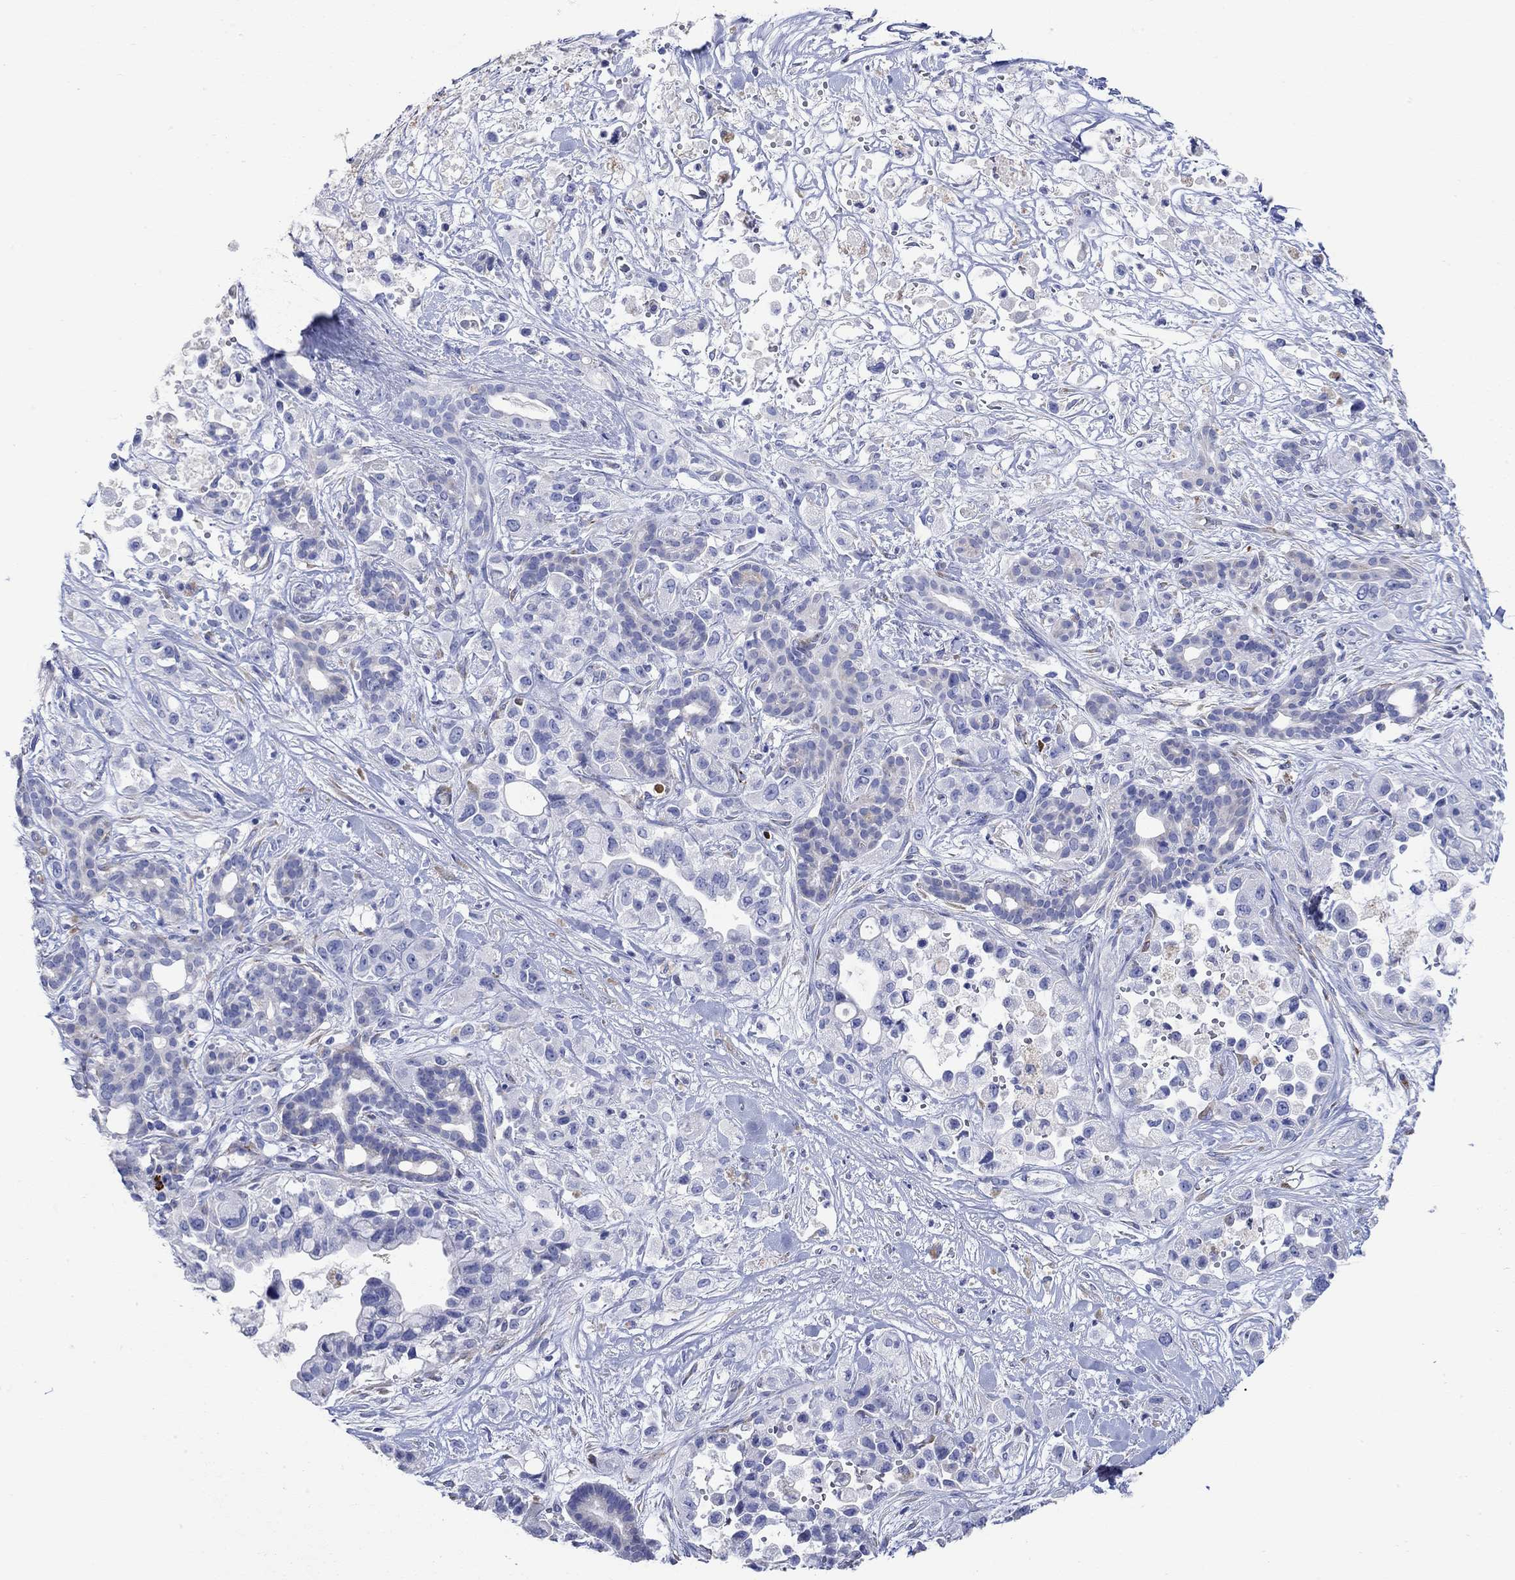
{"staining": {"intensity": "negative", "quantity": "none", "location": "none"}, "tissue": "pancreatic cancer", "cell_type": "Tumor cells", "image_type": "cancer", "snomed": [{"axis": "morphology", "description": "Adenocarcinoma, NOS"}, {"axis": "topography", "description": "Pancreas"}], "caption": "This is an immunohistochemistry micrograph of pancreatic cancer (adenocarcinoma). There is no expression in tumor cells.", "gene": "P2RY6", "patient": {"sex": "male", "age": 44}}